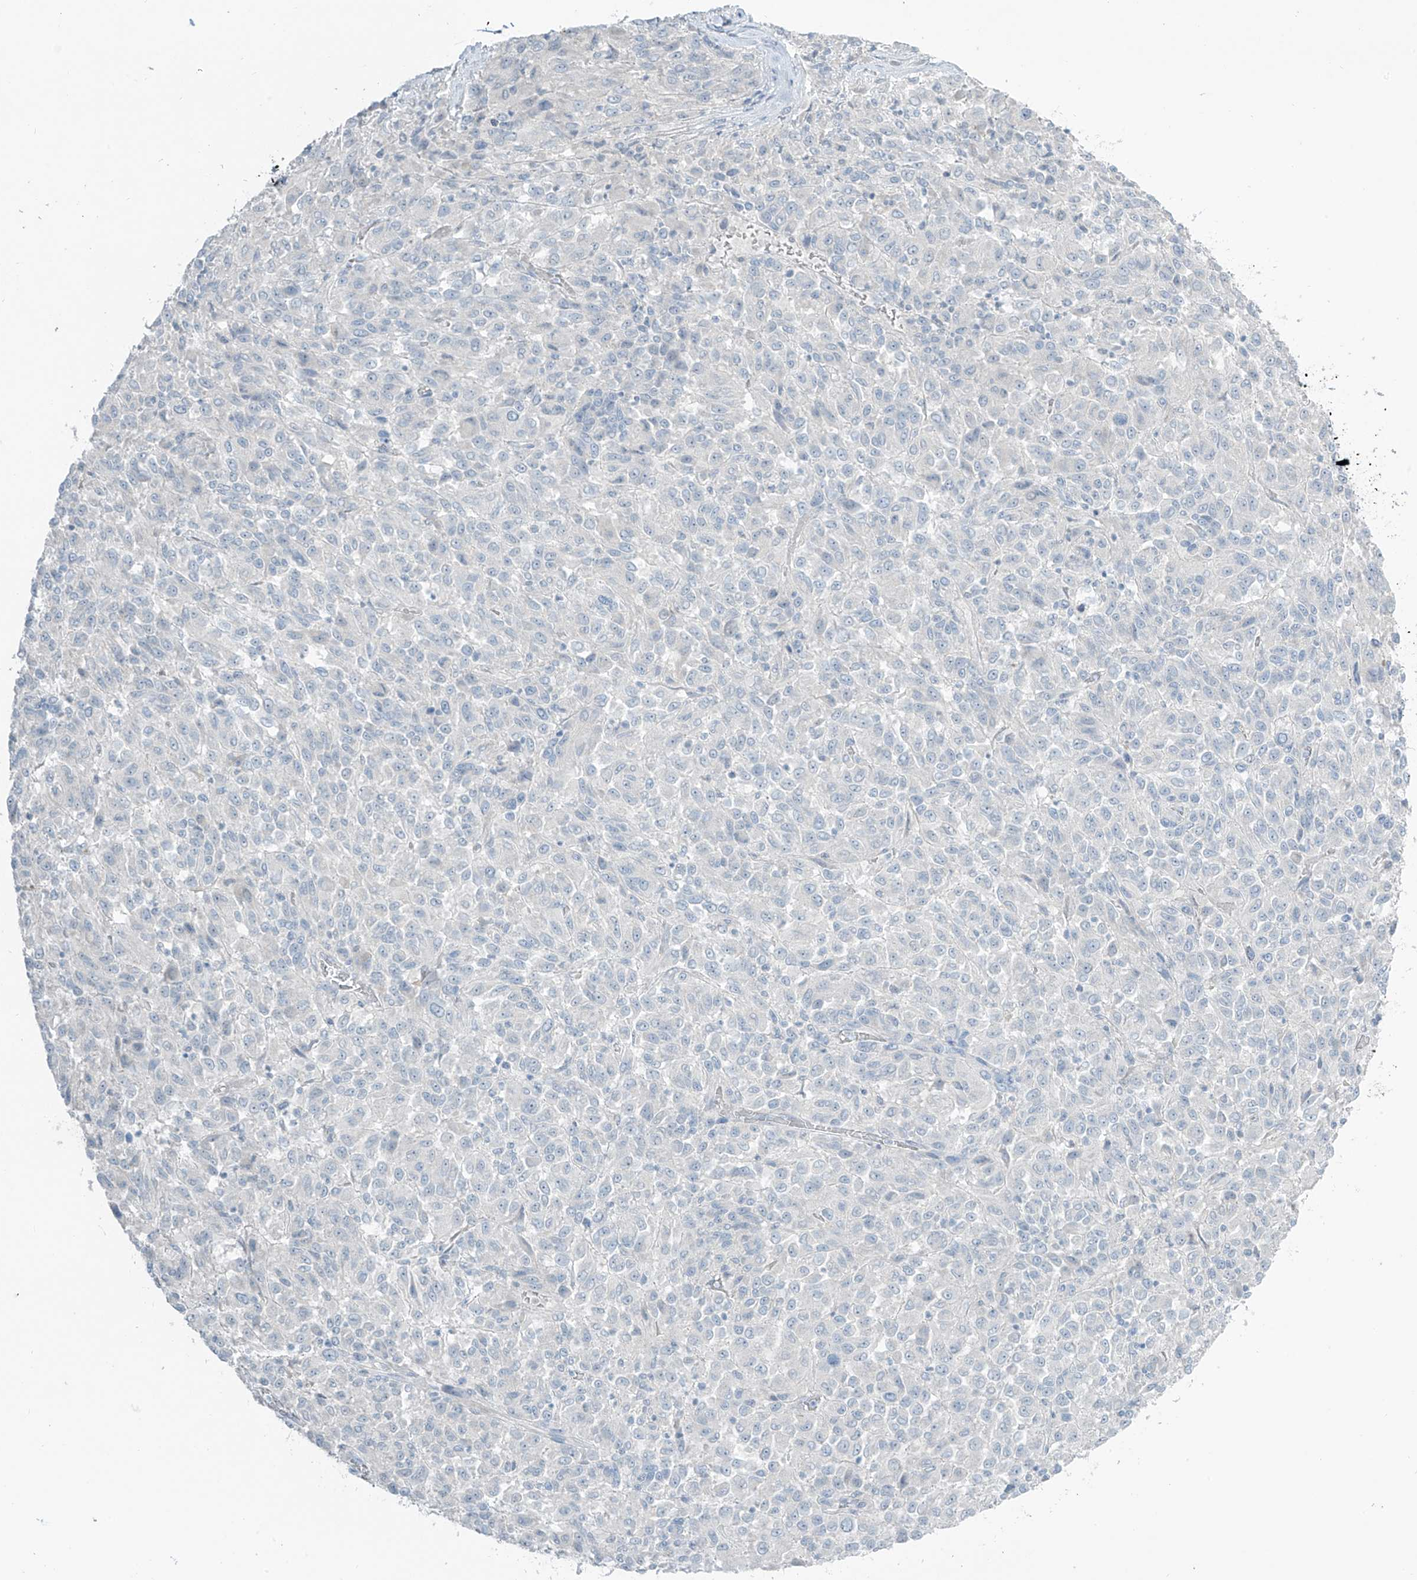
{"staining": {"intensity": "negative", "quantity": "none", "location": "none"}, "tissue": "melanoma", "cell_type": "Tumor cells", "image_type": "cancer", "snomed": [{"axis": "morphology", "description": "Malignant melanoma, Metastatic site"}, {"axis": "topography", "description": "Lung"}], "caption": "Tumor cells show no significant positivity in malignant melanoma (metastatic site).", "gene": "PRDM6", "patient": {"sex": "male", "age": 64}}